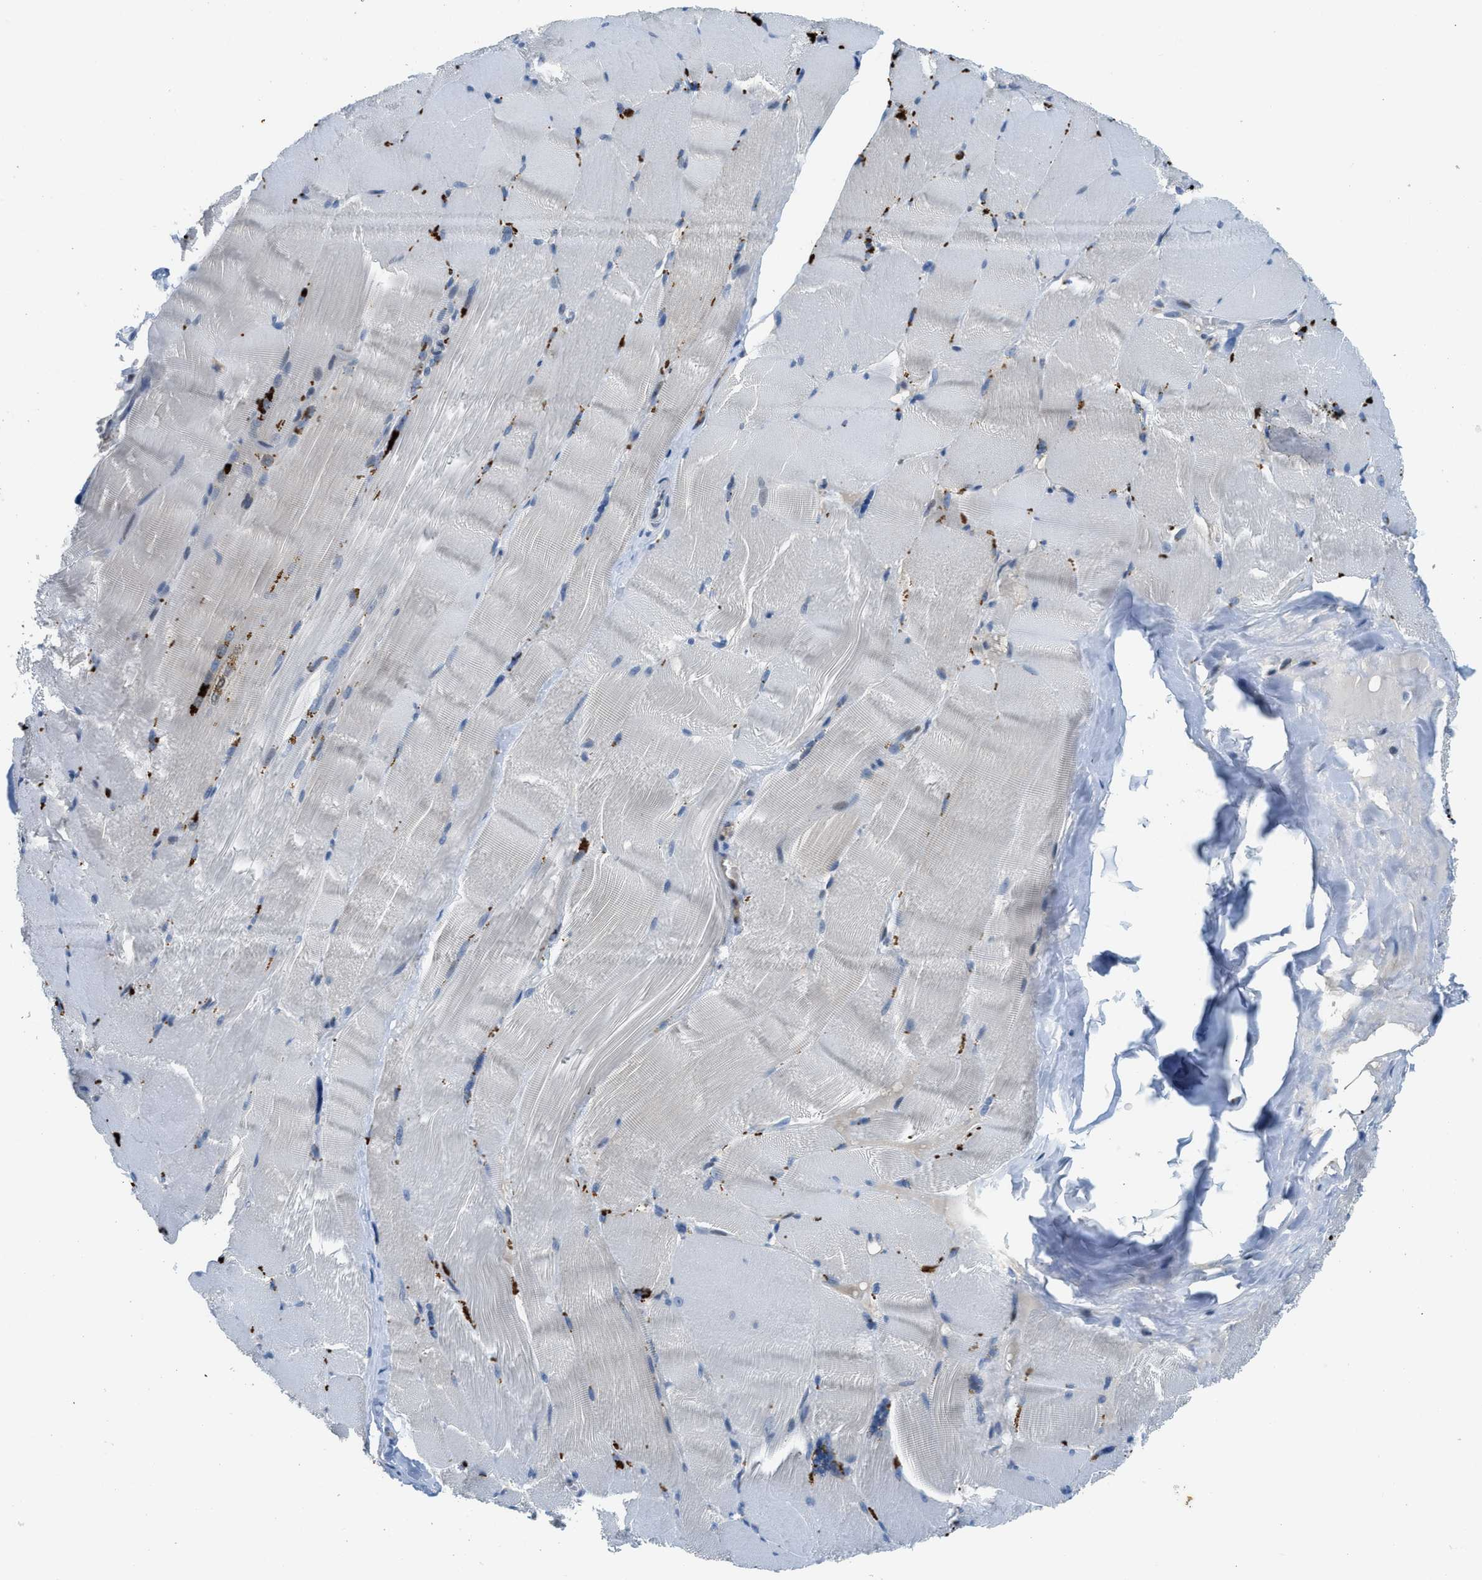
{"staining": {"intensity": "negative", "quantity": "none", "location": "none"}, "tissue": "skeletal muscle", "cell_type": "Myocytes", "image_type": "normal", "snomed": [{"axis": "morphology", "description": "Normal tissue, NOS"}, {"axis": "topography", "description": "Skin"}, {"axis": "topography", "description": "Skeletal muscle"}], "caption": "Immunohistochemistry (IHC) photomicrograph of benign skeletal muscle stained for a protein (brown), which shows no expression in myocytes.", "gene": "SLCO2A1", "patient": {"sex": "male", "age": 83}}